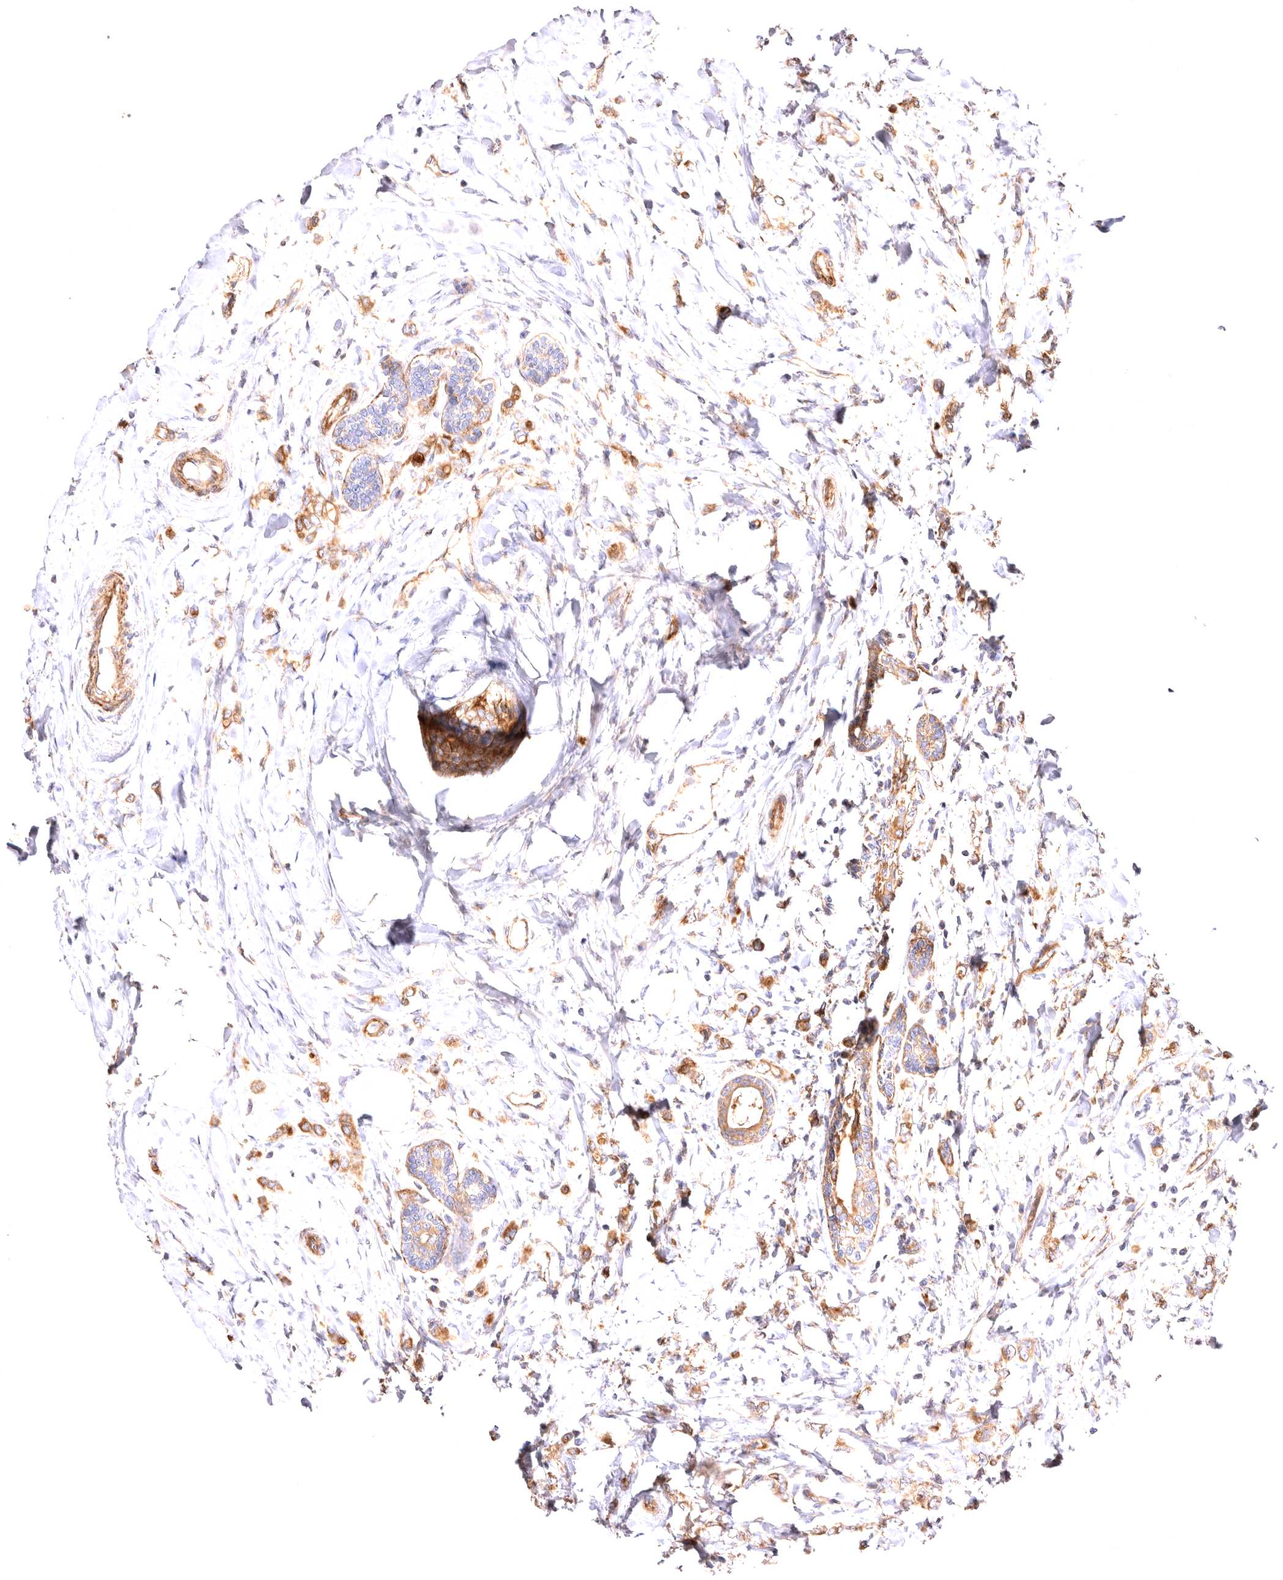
{"staining": {"intensity": "moderate", "quantity": ">75%", "location": "cytoplasmic/membranous"}, "tissue": "breast cancer", "cell_type": "Tumor cells", "image_type": "cancer", "snomed": [{"axis": "morphology", "description": "Normal tissue, NOS"}, {"axis": "morphology", "description": "Lobular carcinoma"}, {"axis": "topography", "description": "Breast"}], "caption": "Protein expression analysis of human breast cancer reveals moderate cytoplasmic/membranous expression in approximately >75% of tumor cells.", "gene": "VPS45", "patient": {"sex": "female", "age": 47}}